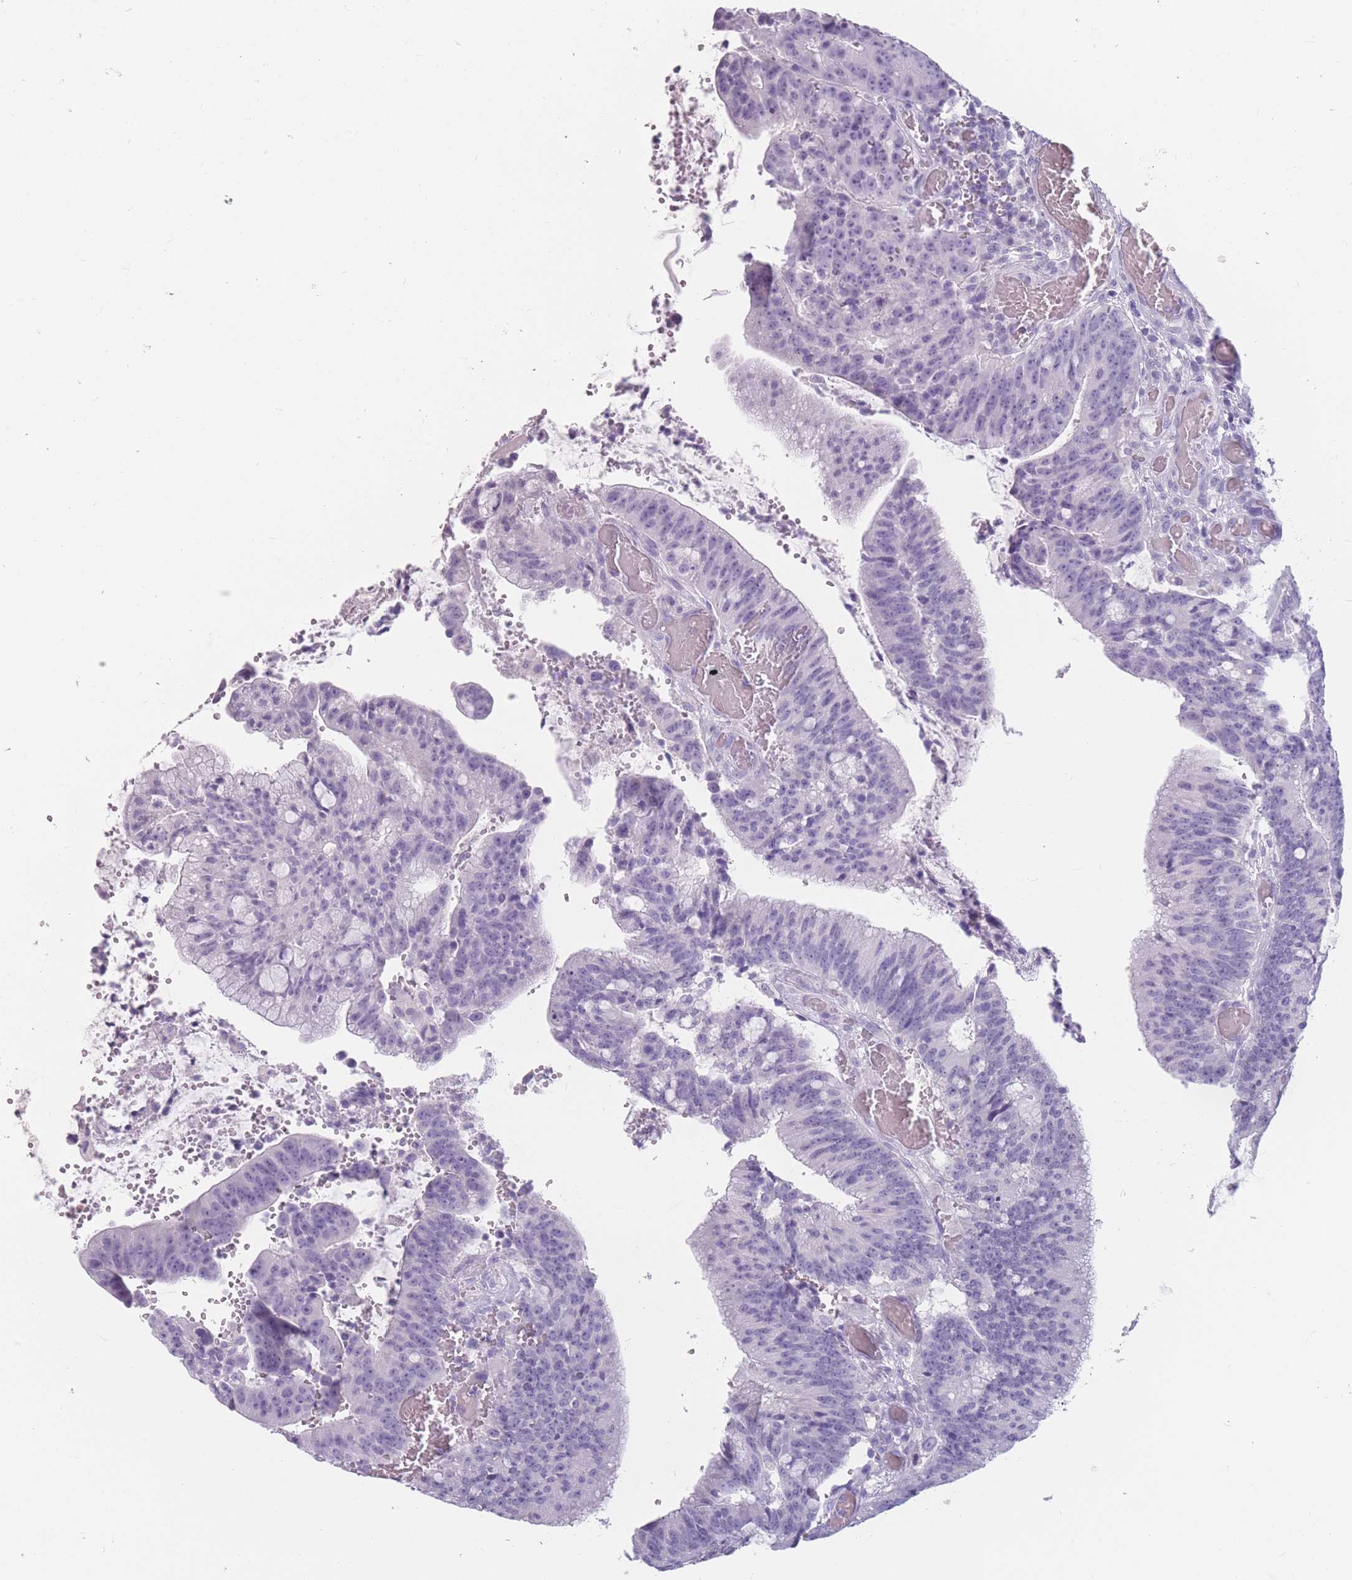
{"staining": {"intensity": "negative", "quantity": "none", "location": "none"}, "tissue": "colorectal cancer", "cell_type": "Tumor cells", "image_type": "cancer", "snomed": [{"axis": "morphology", "description": "Adenocarcinoma, NOS"}, {"axis": "topography", "description": "Rectum"}], "caption": "Immunohistochemistry micrograph of colorectal cancer stained for a protein (brown), which demonstrates no positivity in tumor cells.", "gene": "CCNO", "patient": {"sex": "female", "age": 77}}